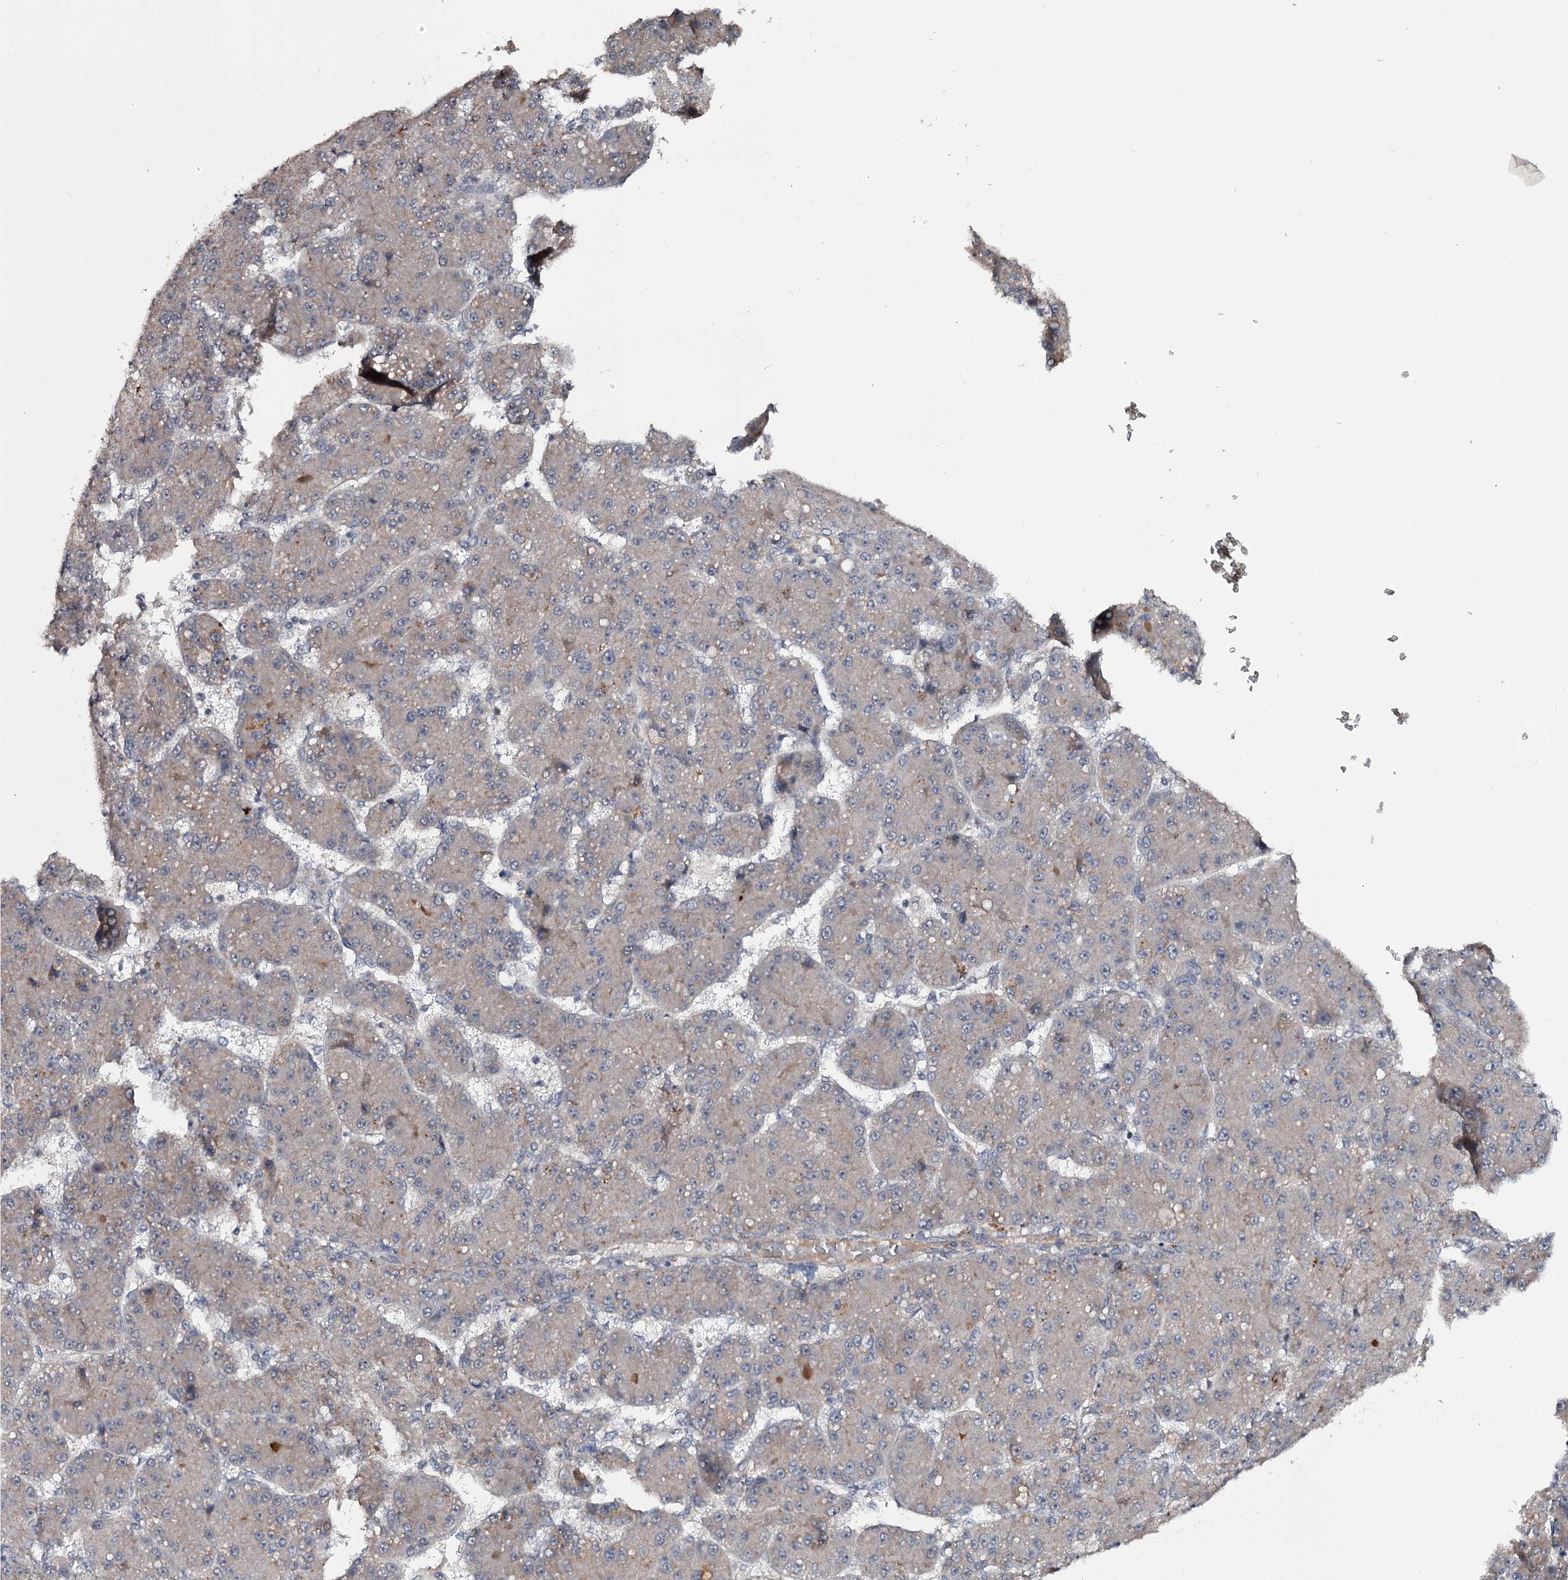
{"staining": {"intensity": "weak", "quantity": "<25%", "location": "cytoplasmic/membranous"}, "tissue": "liver cancer", "cell_type": "Tumor cells", "image_type": "cancer", "snomed": [{"axis": "morphology", "description": "Carcinoma, Hepatocellular, NOS"}, {"axis": "topography", "description": "Liver"}], "caption": "Protein analysis of hepatocellular carcinoma (liver) reveals no significant staining in tumor cells.", "gene": "CWF19L2", "patient": {"sex": "male", "age": 67}}